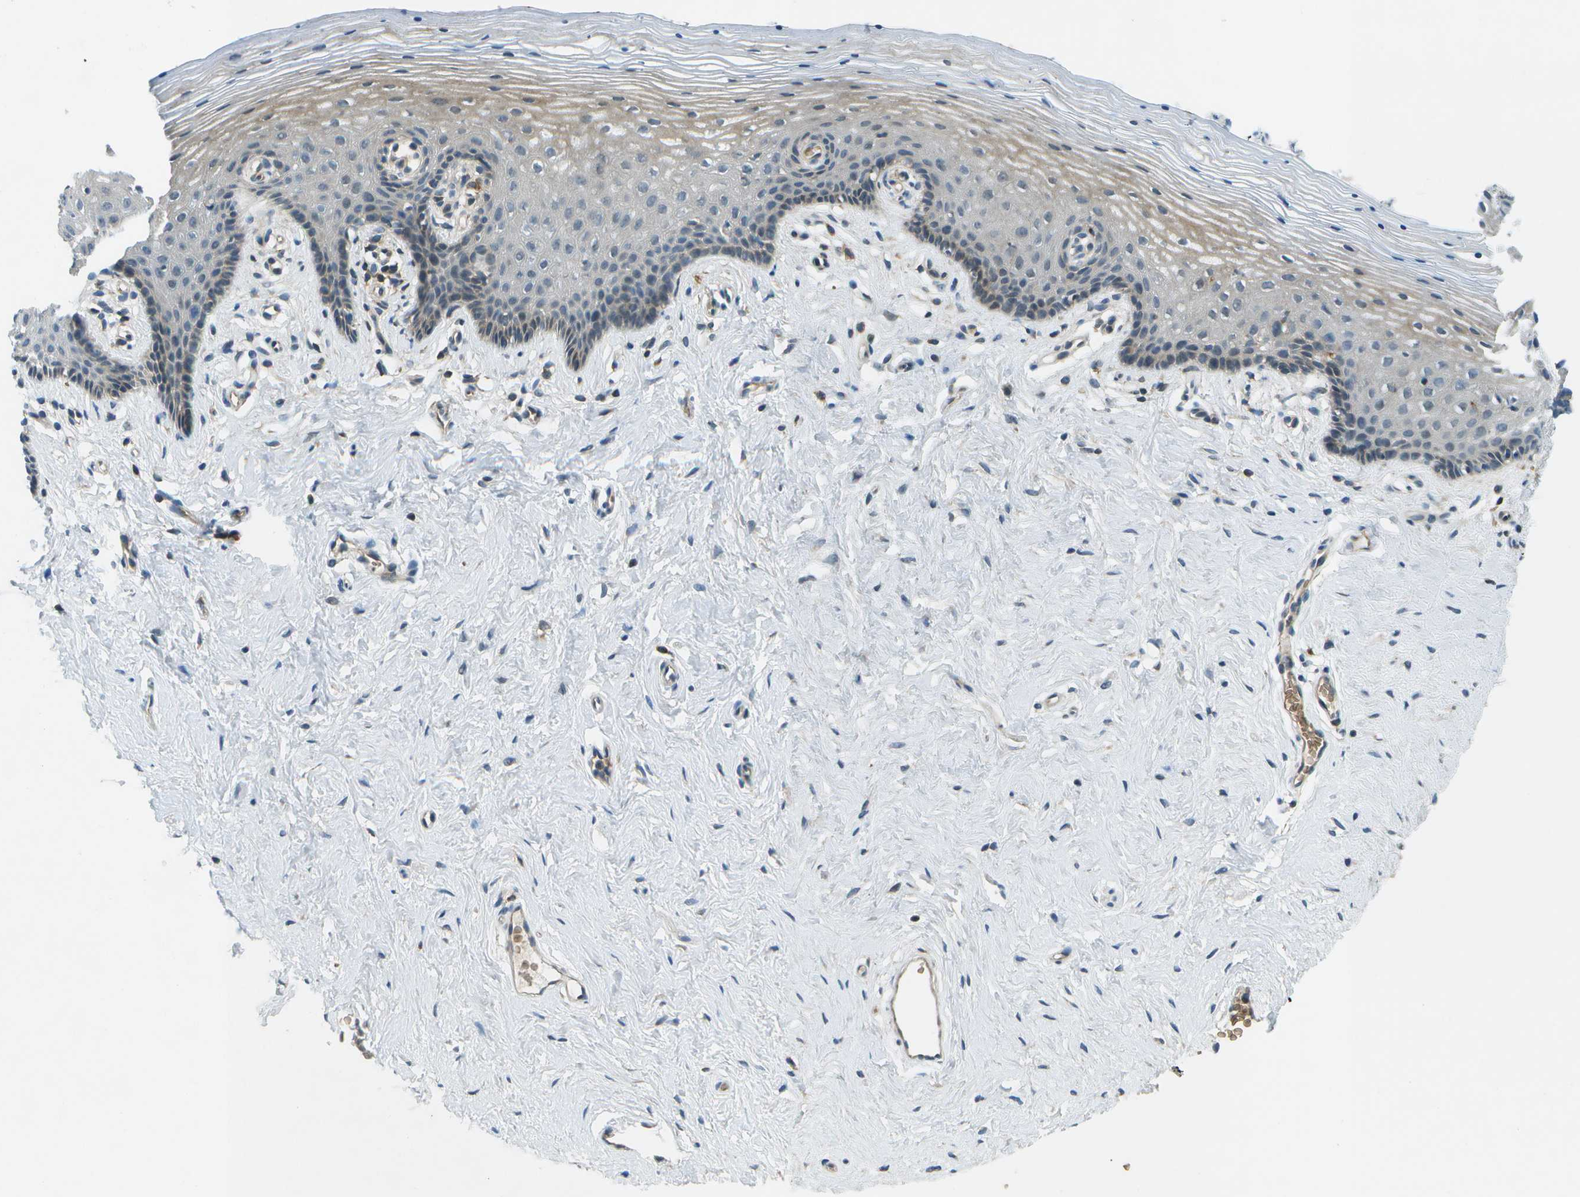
{"staining": {"intensity": "weak", "quantity": "<25%", "location": "cytoplasmic/membranous"}, "tissue": "vagina", "cell_type": "Squamous epithelial cells", "image_type": "normal", "snomed": [{"axis": "morphology", "description": "Normal tissue, NOS"}, {"axis": "topography", "description": "Vagina"}], "caption": "High power microscopy image of an IHC micrograph of normal vagina, revealing no significant expression in squamous epithelial cells. The staining is performed using DAB brown chromogen with nuclei counter-stained in using hematoxylin.", "gene": "CTIF", "patient": {"sex": "female", "age": 32}}